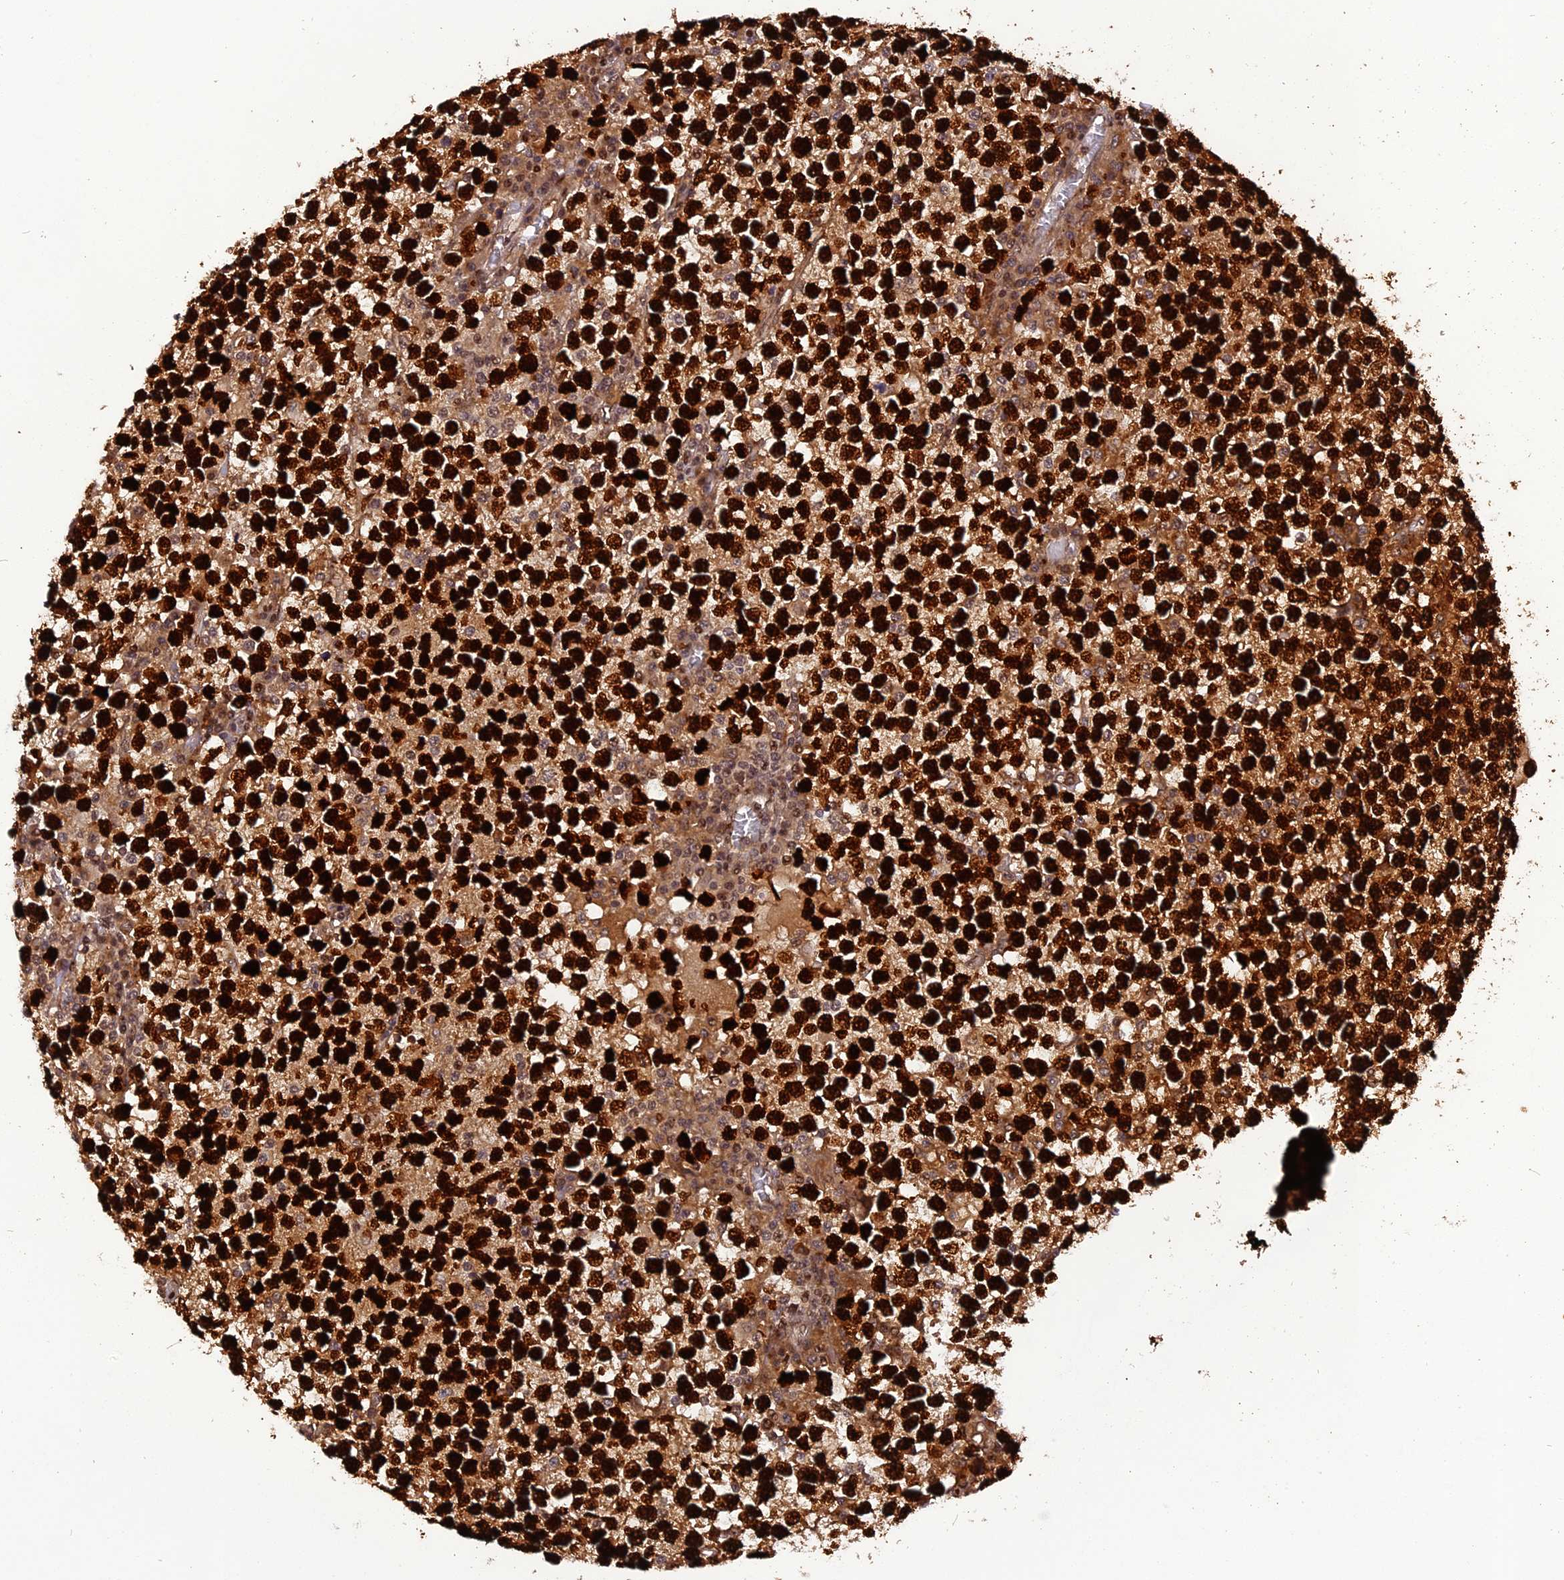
{"staining": {"intensity": "strong", "quantity": ">75%", "location": "cytoplasmic/membranous,nuclear"}, "tissue": "testis cancer", "cell_type": "Tumor cells", "image_type": "cancer", "snomed": [{"axis": "morphology", "description": "Seminoma, NOS"}, {"axis": "topography", "description": "Testis"}], "caption": "Human testis seminoma stained with a protein marker displays strong staining in tumor cells.", "gene": "MICALL1", "patient": {"sex": "male", "age": 65}}